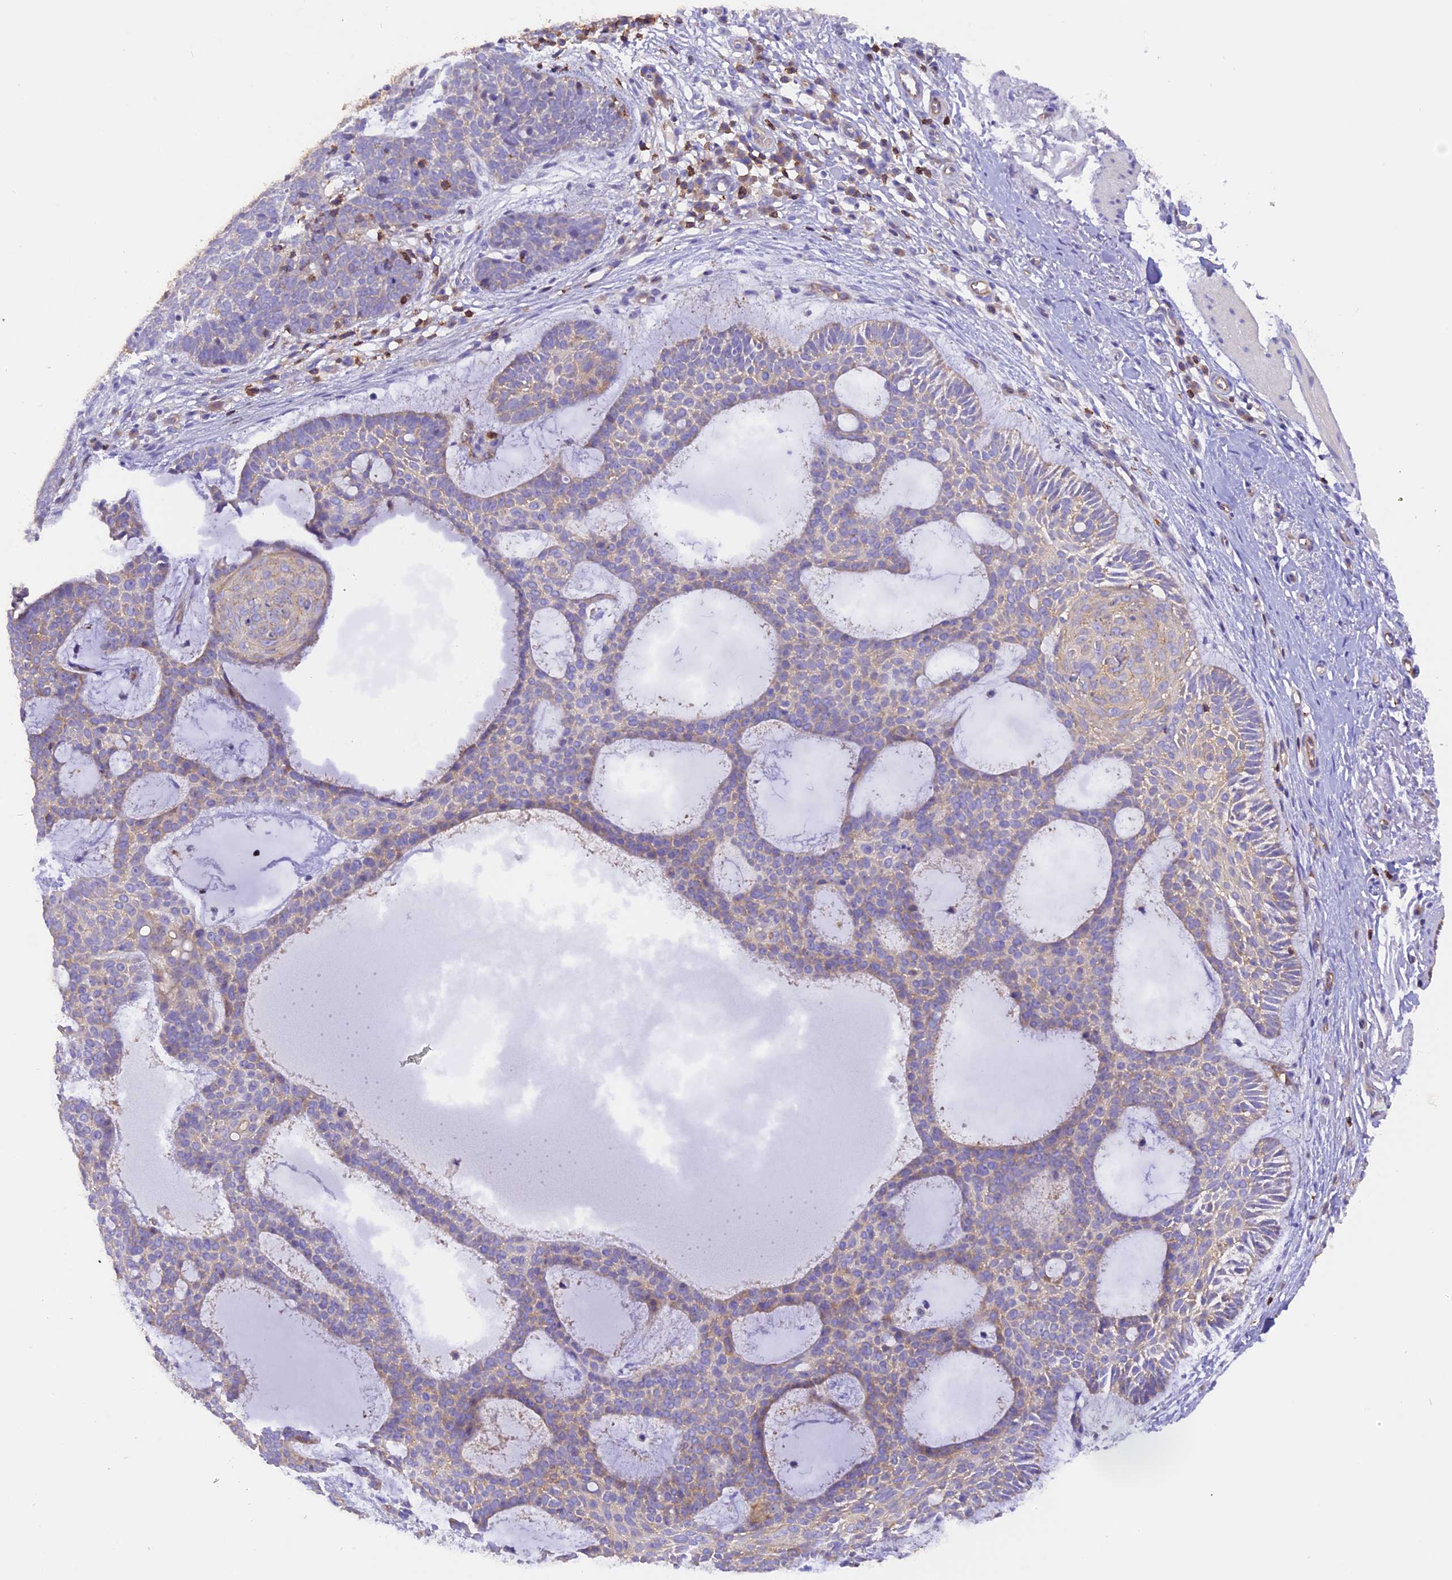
{"staining": {"intensity": "moderate", "quantity": "<25%", "location": "cytoplasmic/membranous"}, "tissue": "skin cancer", "cell_type": "Tumor cells", "image_type": "cancer", "snomed": [{"axis": "morphology", "description": "Basal cell carcinoma"}, {"axis": "topography", "description": "Skin"}], "caption": "Immunohistochemistry (IHC) image of human skin cancer (basal cell carcinoma) stained for a protein (brown), which exhibits low levels of moderate cytoplasmic/membranous positivity in about <25% of tumor cells.", "gene": "FAM193A", "patient": {"sex": "male", "age": 85}}